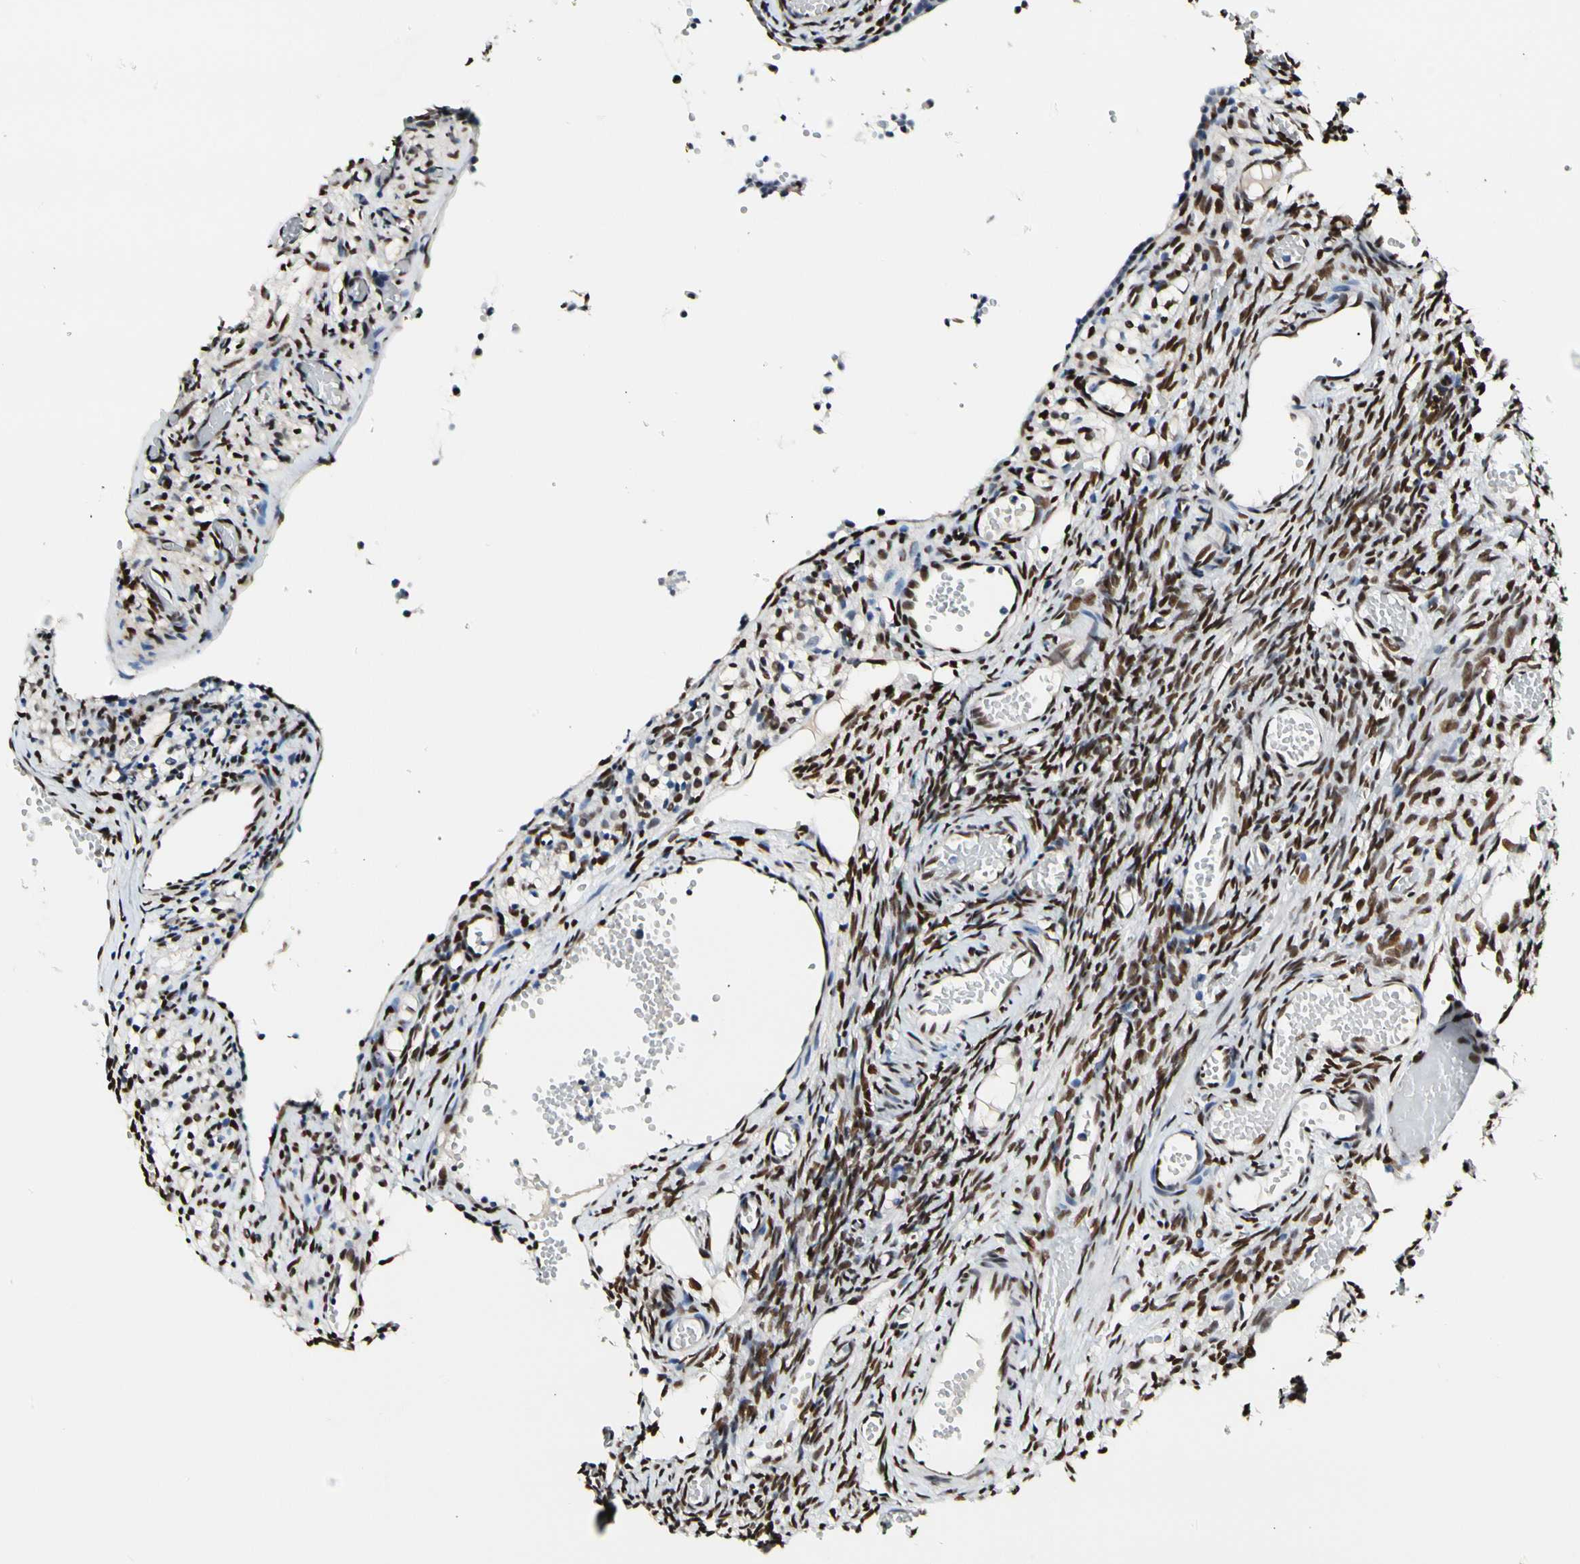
{"staining": {"intensity": "moderate", "quantity": ">75%", "location": "nuclear"}, "tissue": "ovary", "cell_type": "Ovarian stroma cells", "image_type": "normal", "snomed": [{"axis": "morphology", "description": "Normal tissue, NOS"}, {"axis": "topography", "description": "Ovary"}], "caption": "IHC of unremarkable human ovary reveals medium levels of moderate nuclear positivity in about >75% of ovarian stroma cells.", "gene": "NFIA", "patient": {"sex": "female", "age": 35}}